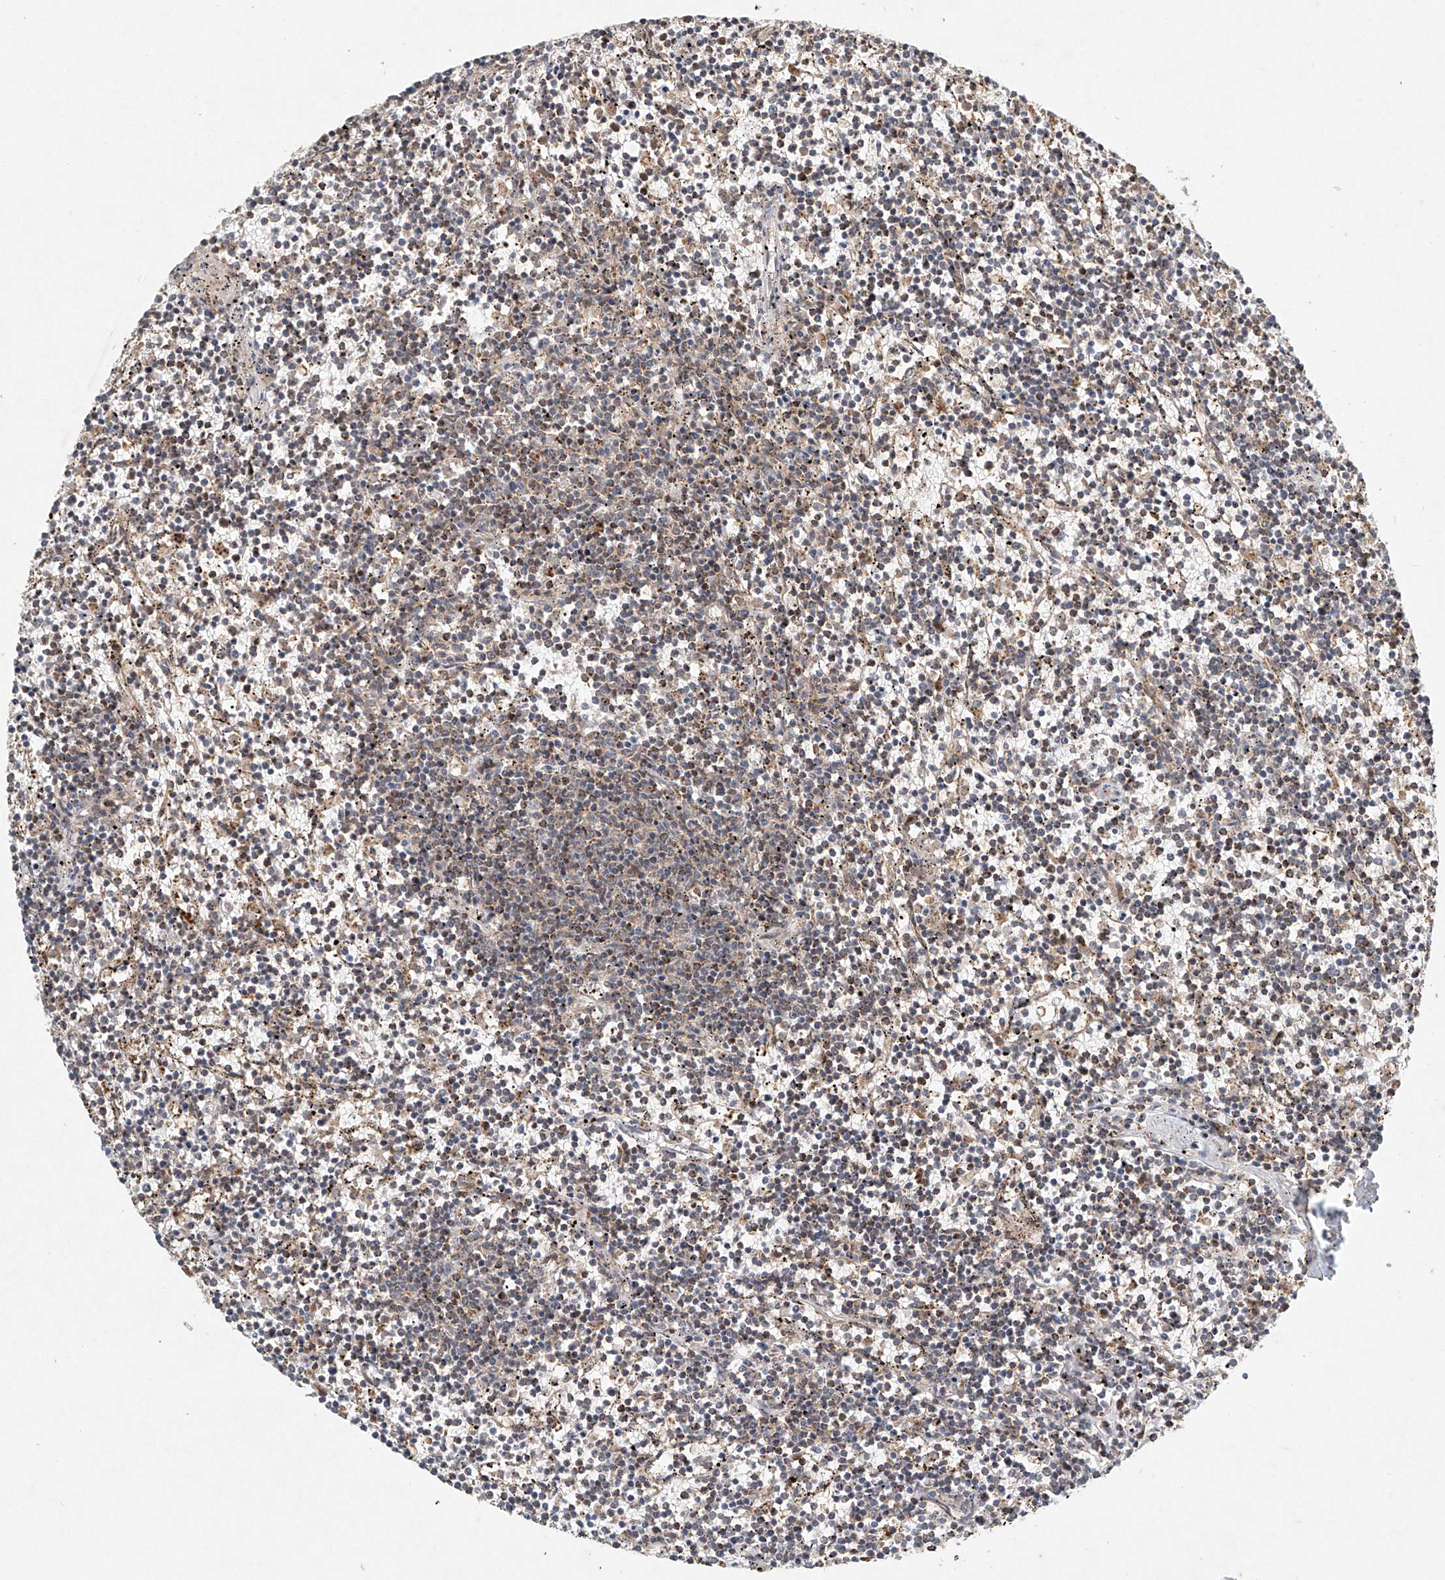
{"staining": {"intensity": "negative", "quantity": "none", "location": "none"}, "tissue": "lymphoma", "cell_type": "Tumor cells", "image_type": "cancer", "snomed": [{"axis": "morphology", "description": "Malignant lymphoma, non-Hodgkin's type, Low grade"}, {"axis": "topography", "description": "Spleen"}], "caption": "An image of malignant lymphoma, non-Hodgkin's type (low-grade) stained for a protein reveals no brown staining in tumor cells.", "gene": "DCAF11", "patient": {"sex": "female", "age": 50}}